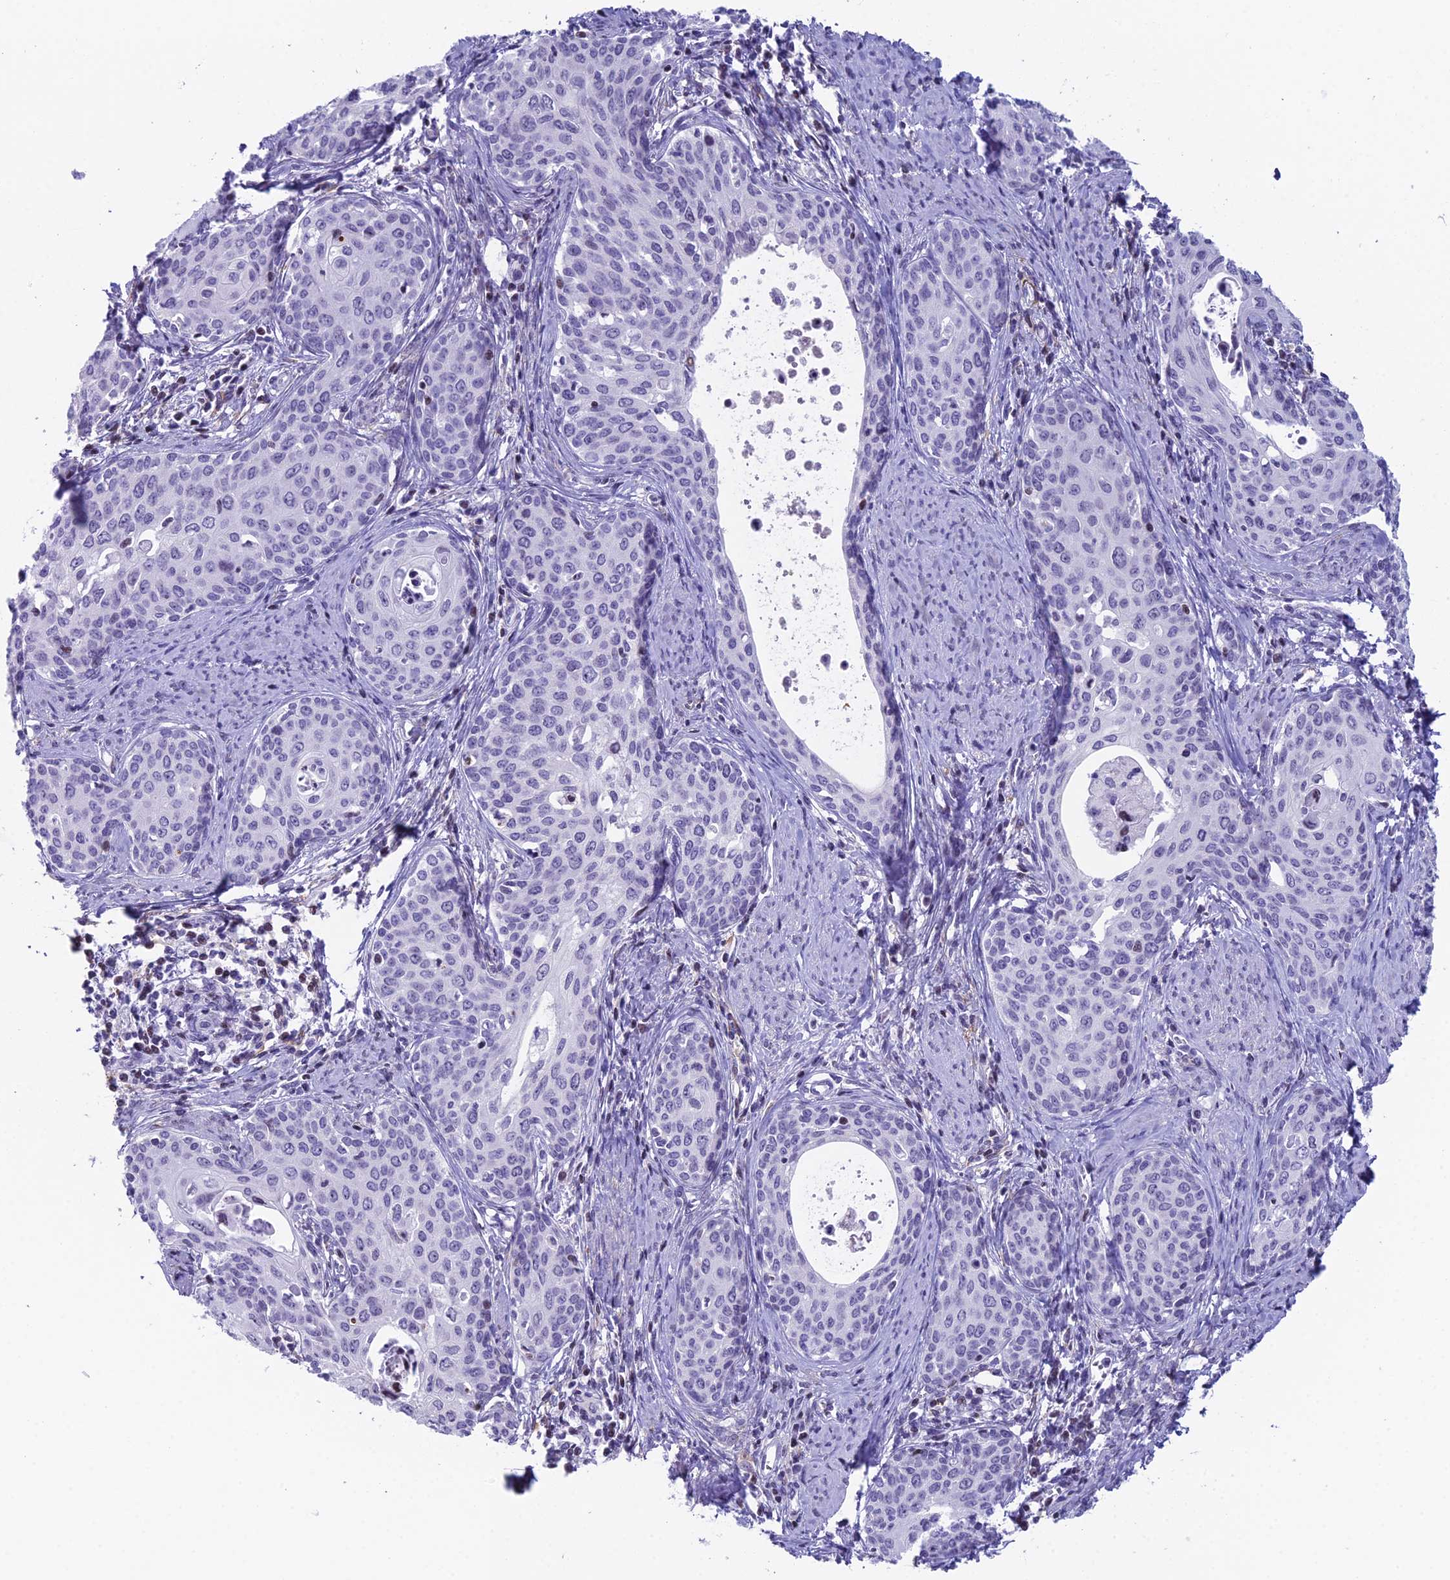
{"staining": {"intensity": "negative", "quantity": "none", "location": "none"}, "tissue": "cervical cancer", "cell_type": "Tumor cells", "image_type": "cancer", "snomed": [{"axis": "morphology", "description": "Squamous cell carcinoma, NOS"}, {"axis": "topography", "description": "Cervix"}], "caption": "There is no significant expression in tumor cells of squamous cell carcinoma (cervical). (Brightfield microscopy of DAB immunohistochemistry at high magnification).", "gene": "CC2D2A", "patient": {"sex": "female", "age": 52}}